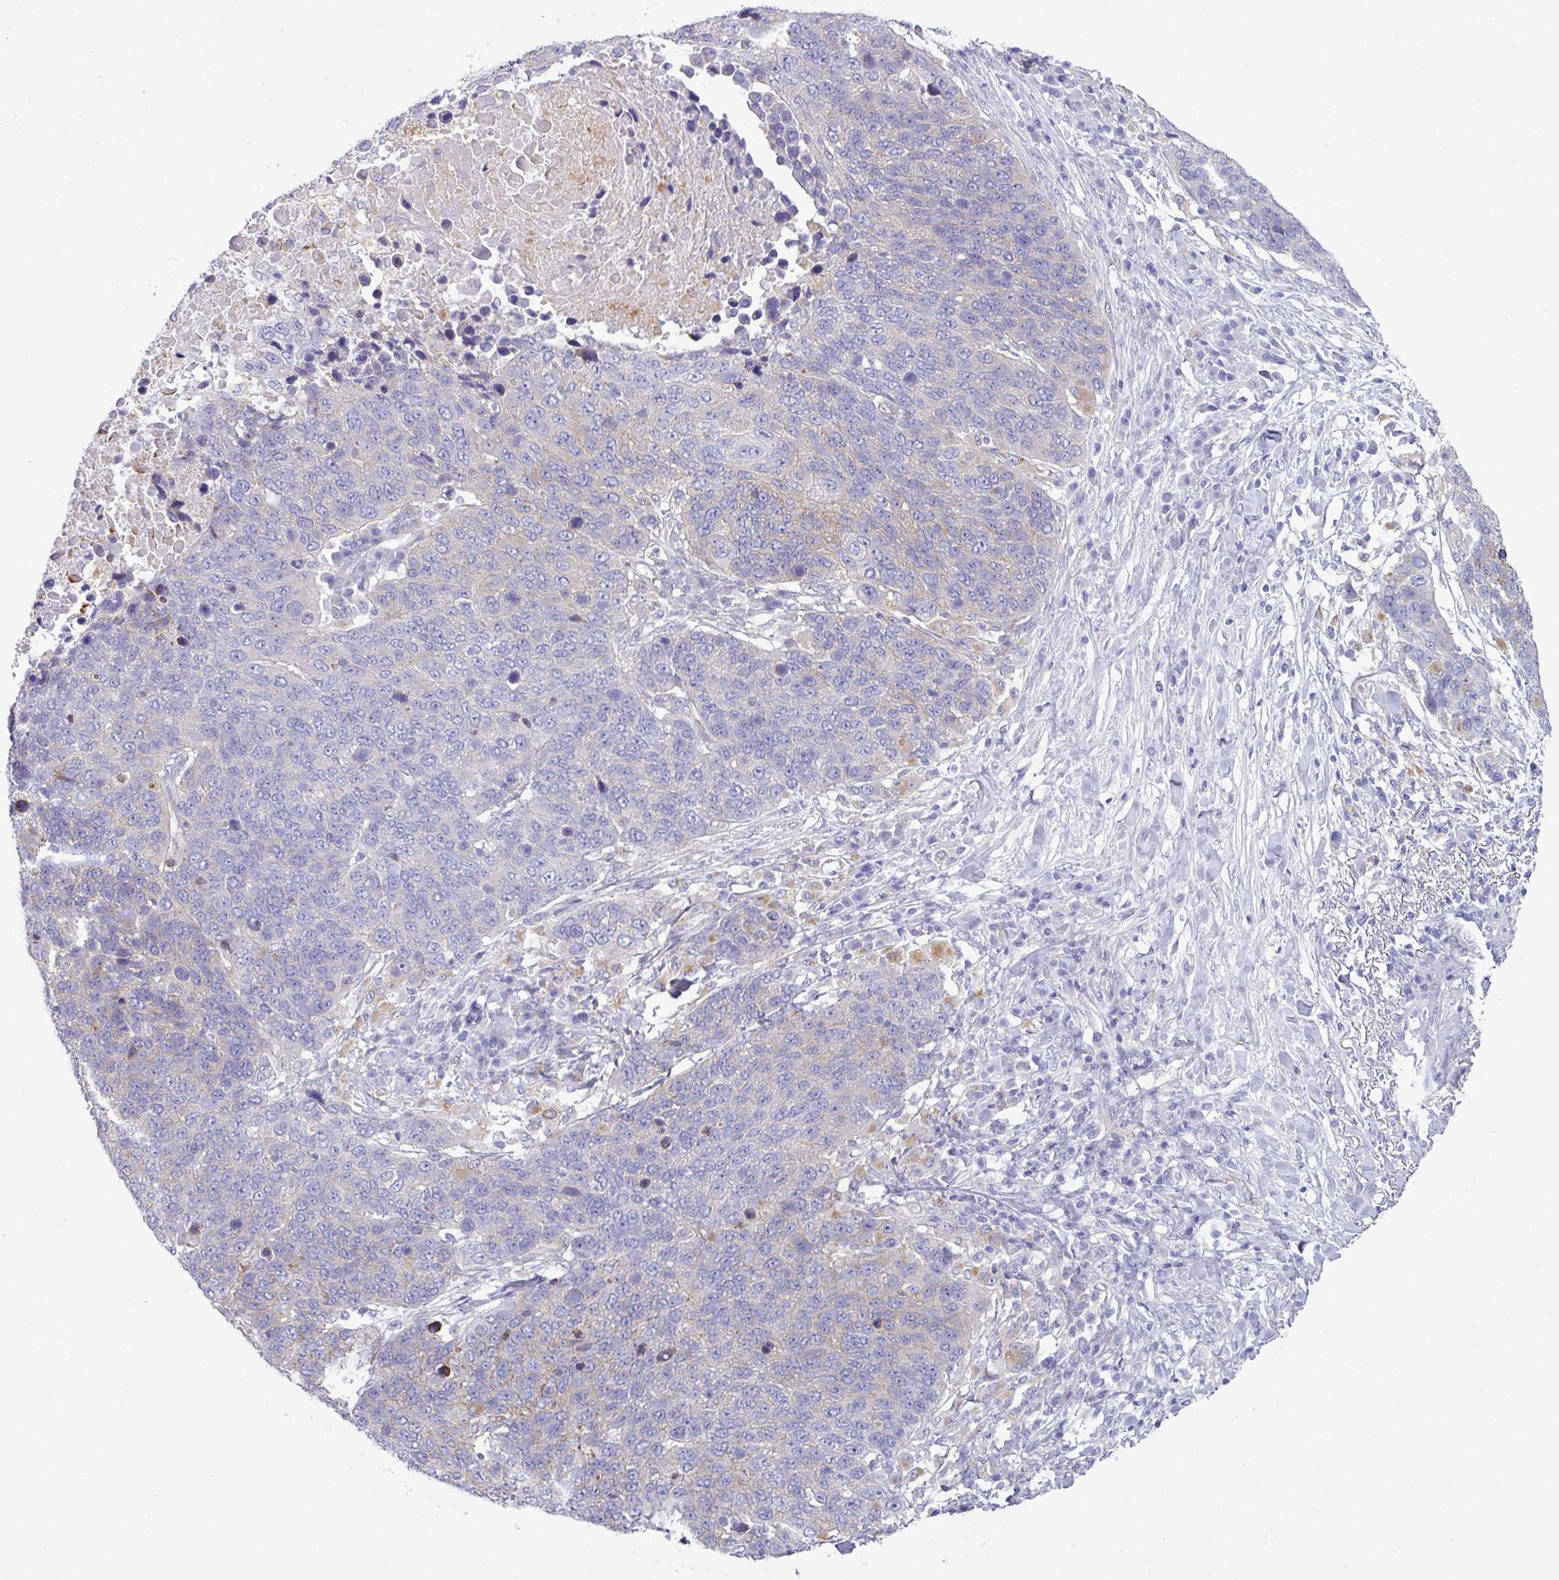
{"staining": {"intensity": "negative", "quantity": "none", "location": "none"}, "tissue": "lung cancer", "cell_type": "Tumor cells", "image_type": "cancer", "snomed": [{"axis": "morphology", "description": "Normal tissue, NOS"}, {"axis": "morphology", "description": "Squamous cell carcinoma, NOS"}, {"axis": "topography", "description": "Lymph node"}, {"axis": "topography", "description": "Lung"}], "caption": "Immunohistochemistry (IHC) of human lung cancer (squamous cell carcinoma) reveals no positivity in tumor cells.", "gene": "ABCC5", "patient": {"sex": "male", "age": 66}}